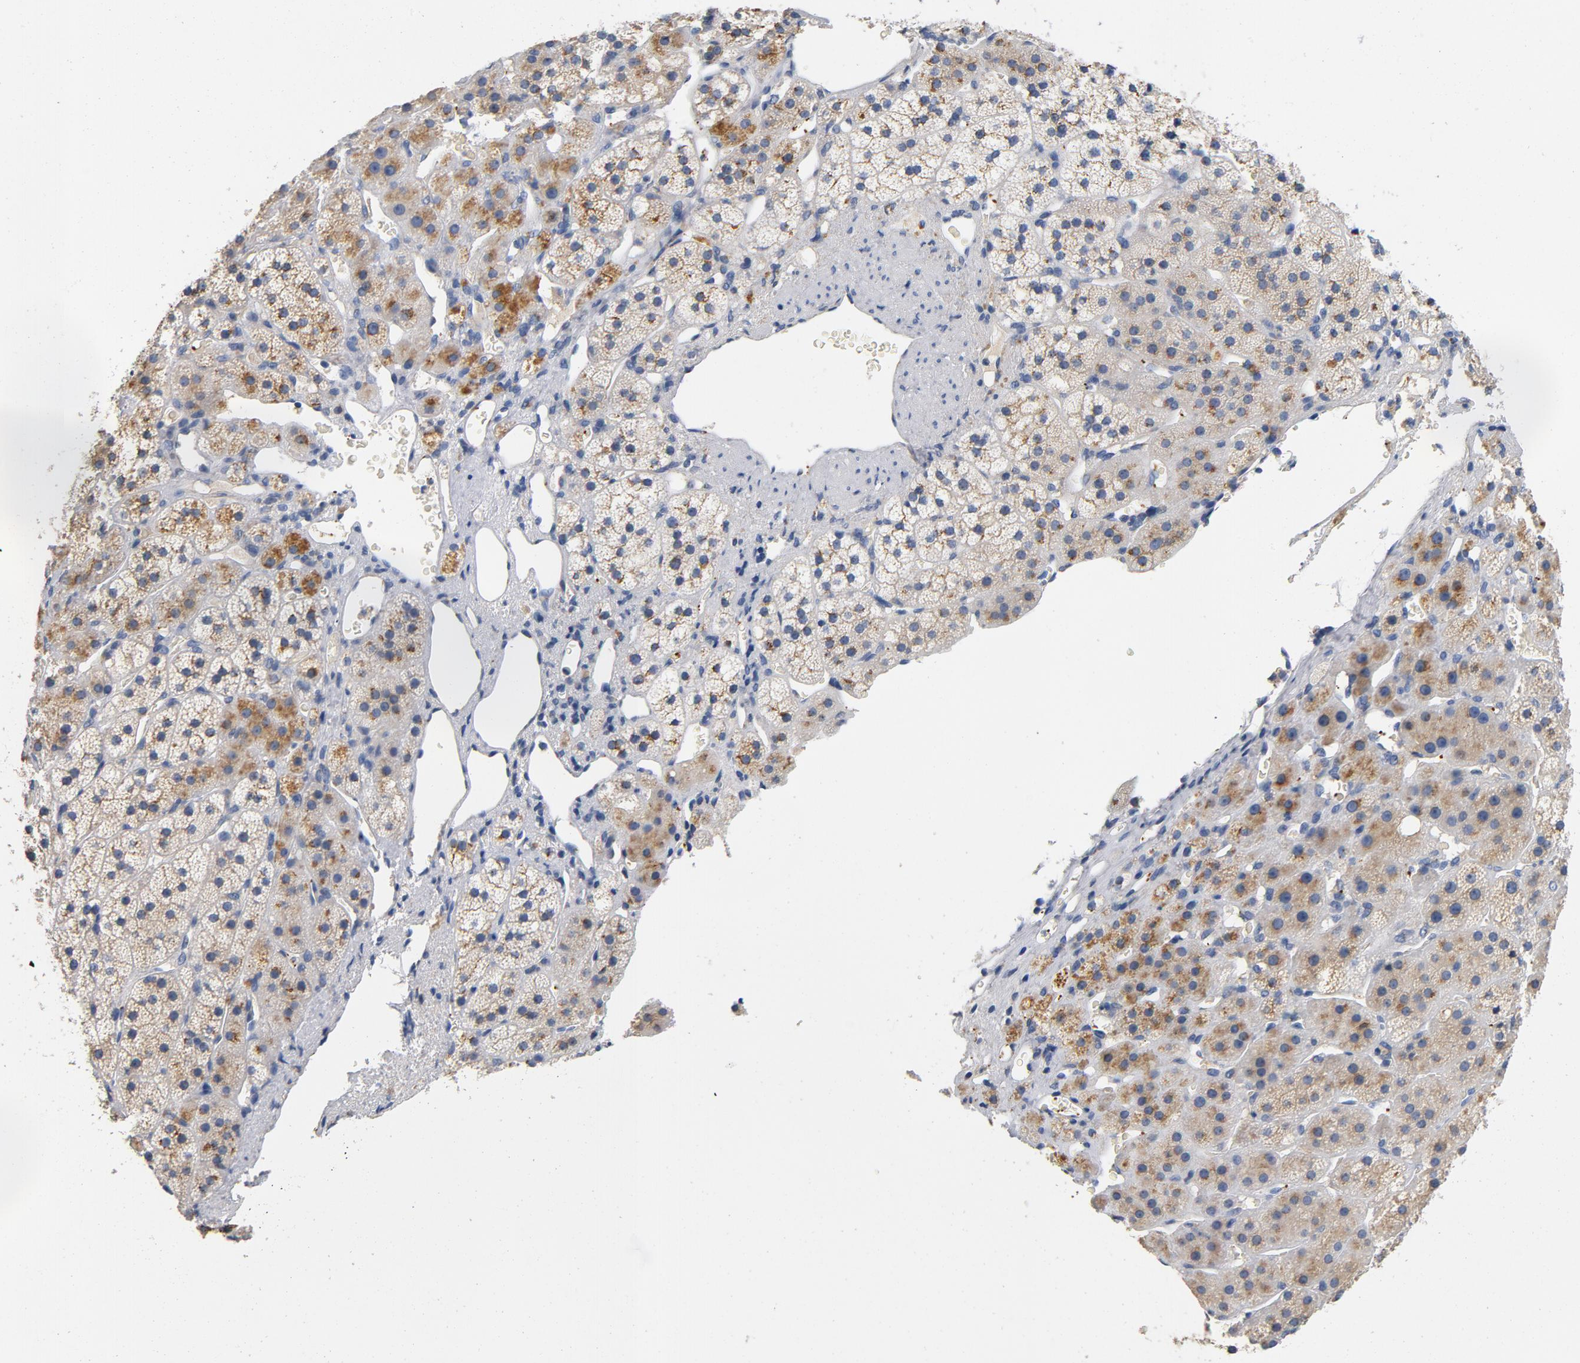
{"staining": {"intensity": "moderate", "quantity": "<25%", "location": "cytoplasmic/membranous"}, "tissue": "adrenal gland", "cell_type": "Glandular cells", "image_type": "normal", "snomed": [{"axis": "morphology", "description": "Normal tissue, NOS"}, {"axis": "topography", "description": "Adrenal gland"}], "caption": "Normal adrenal gland displays moderate cytoplasmic/membranous expression in approximately <25% of glandular cells, visualized by immunohistochemistry.", "gene": "LMAN2", "patient": {"sex": "female", "age": 44}}